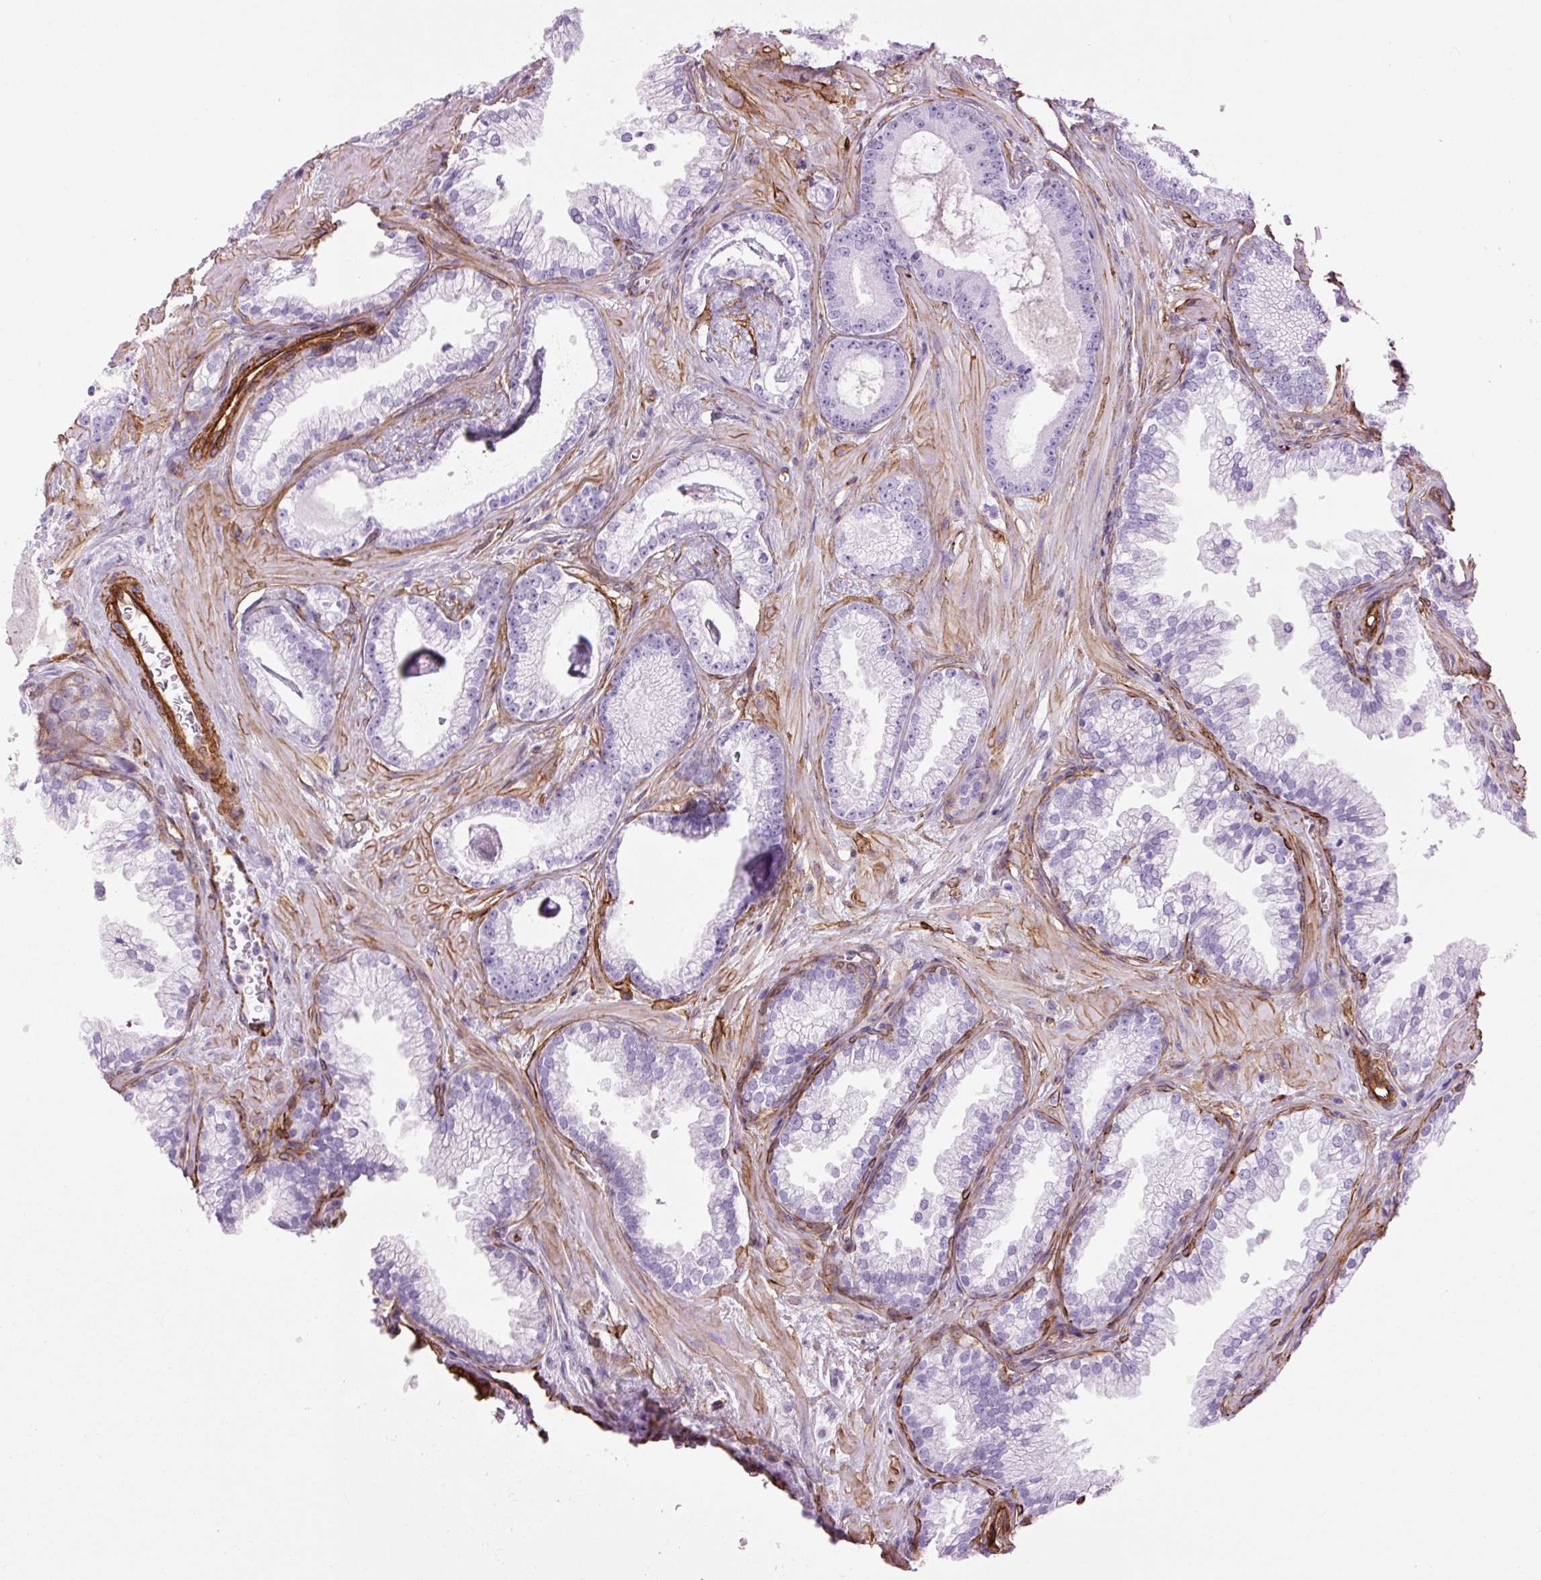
{"staining": {"intensity": "negative", "quantity": "none", "location": "none"}, "tissue": "prostate cancer", "cell_type": "Tumor cells", "image_type": "cancer", "snomed": [{"axis": "morphology", "description": "Adenocarcinoma, Low grade"}, {"axis": "topography", "description": "Prostate"}], "caption": "This micrograph is of prostate low-grade adenocarcinoma stained with immunohistochemistry to label a protein in brown with the nuclei are counter-stained blue. There is no positivity in tumor cells.", "gene": "CAV1", "patient": {"sex": "male", "age": 60}}